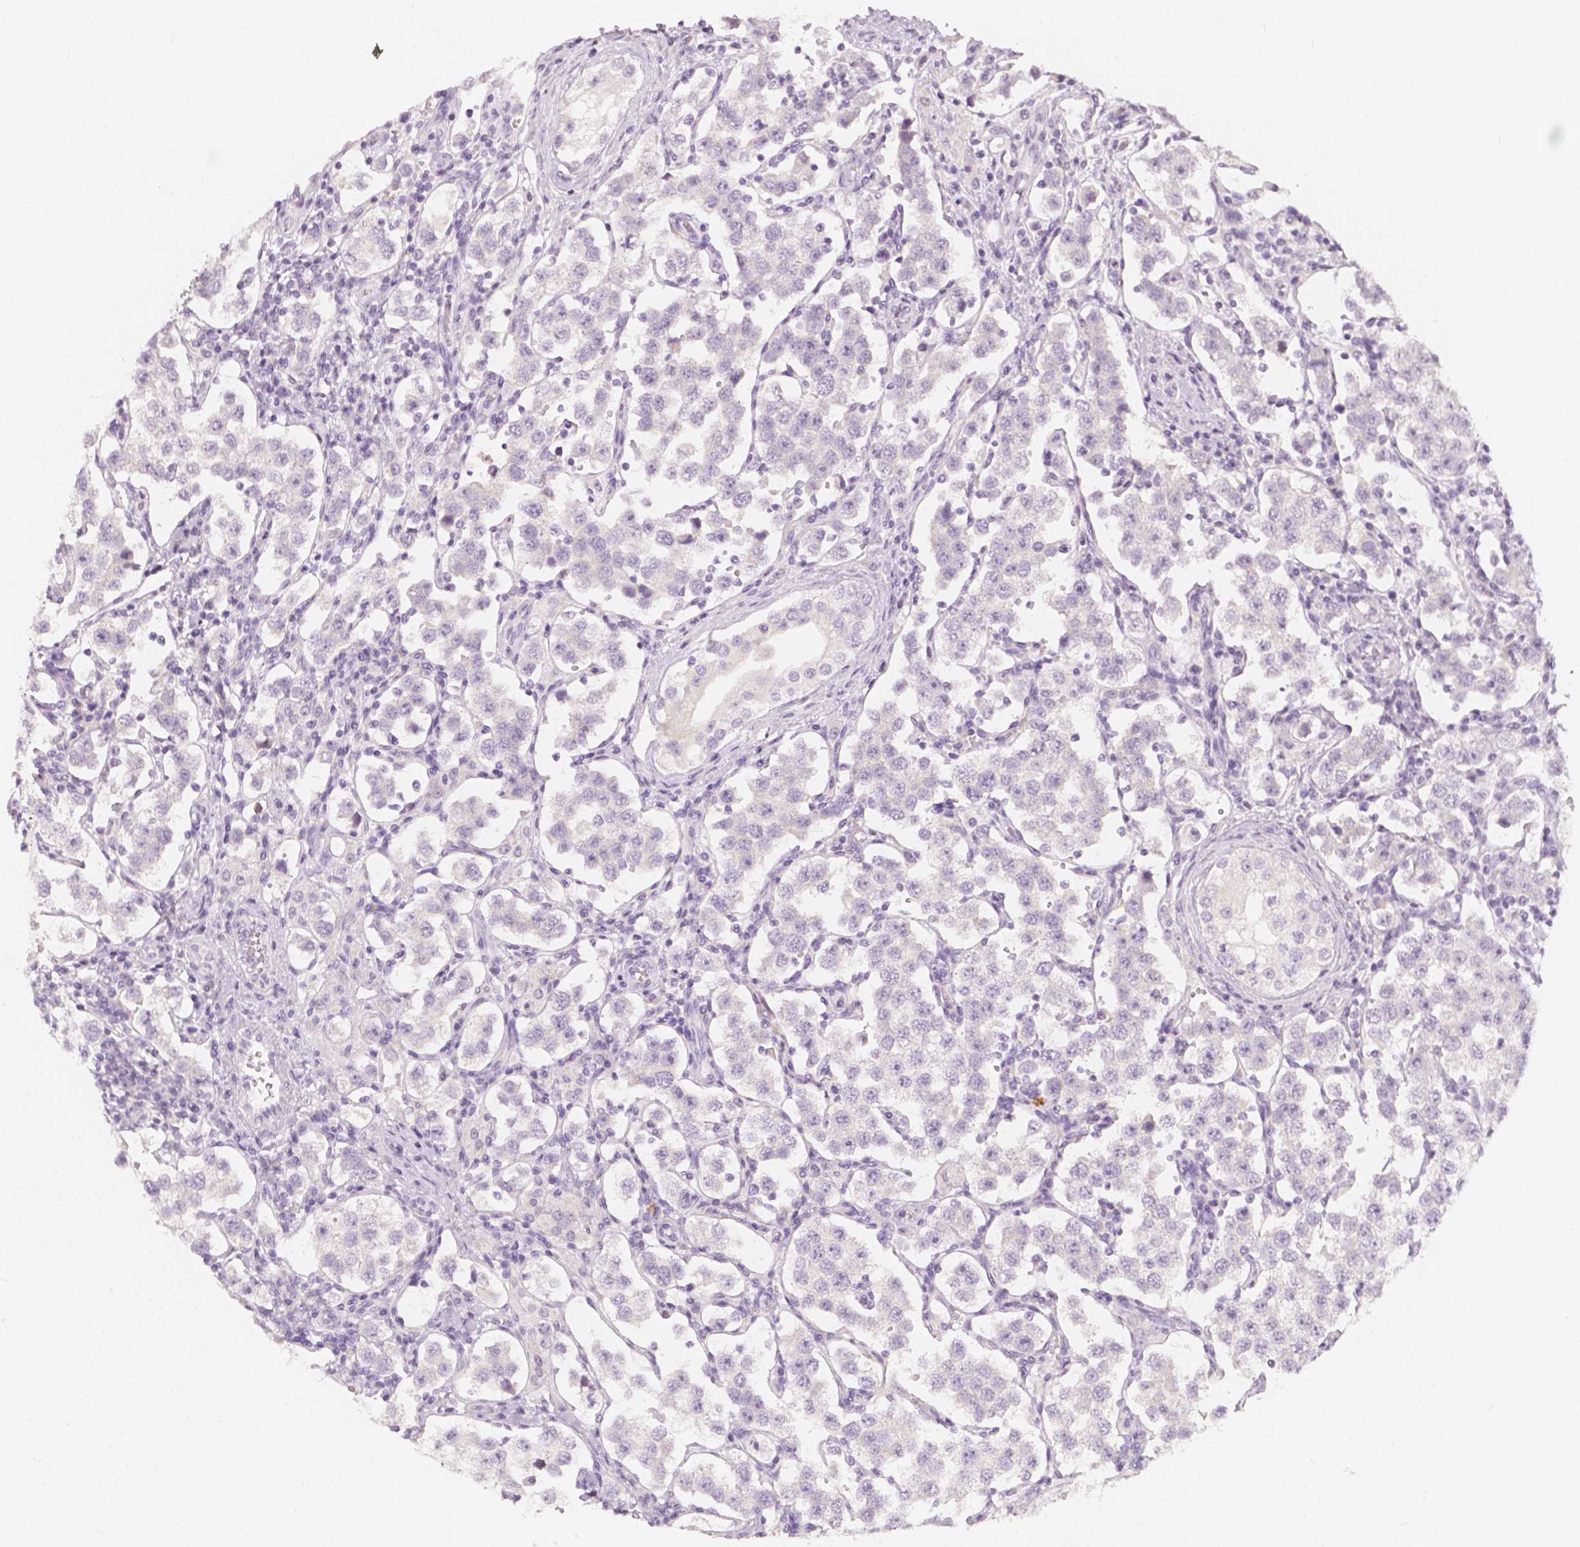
{"staining": {"intensity": "negative", "quantity": "none", "location": "none"}, "tissue": "testis cancer", "cell_type": "Tumor cells", "image_type": "cancer", "snomed": [{"axis": "morphology", "description": "Seminoma, NOS"}, {"axis": "topography", "description": "Testis"}], "caption": "Immunohistochemistry (IHC) of testis cancer reveals no staining in tumor cells.", "gene": "RBFOX1", "patient": {"sex": "male", "age": 37}}